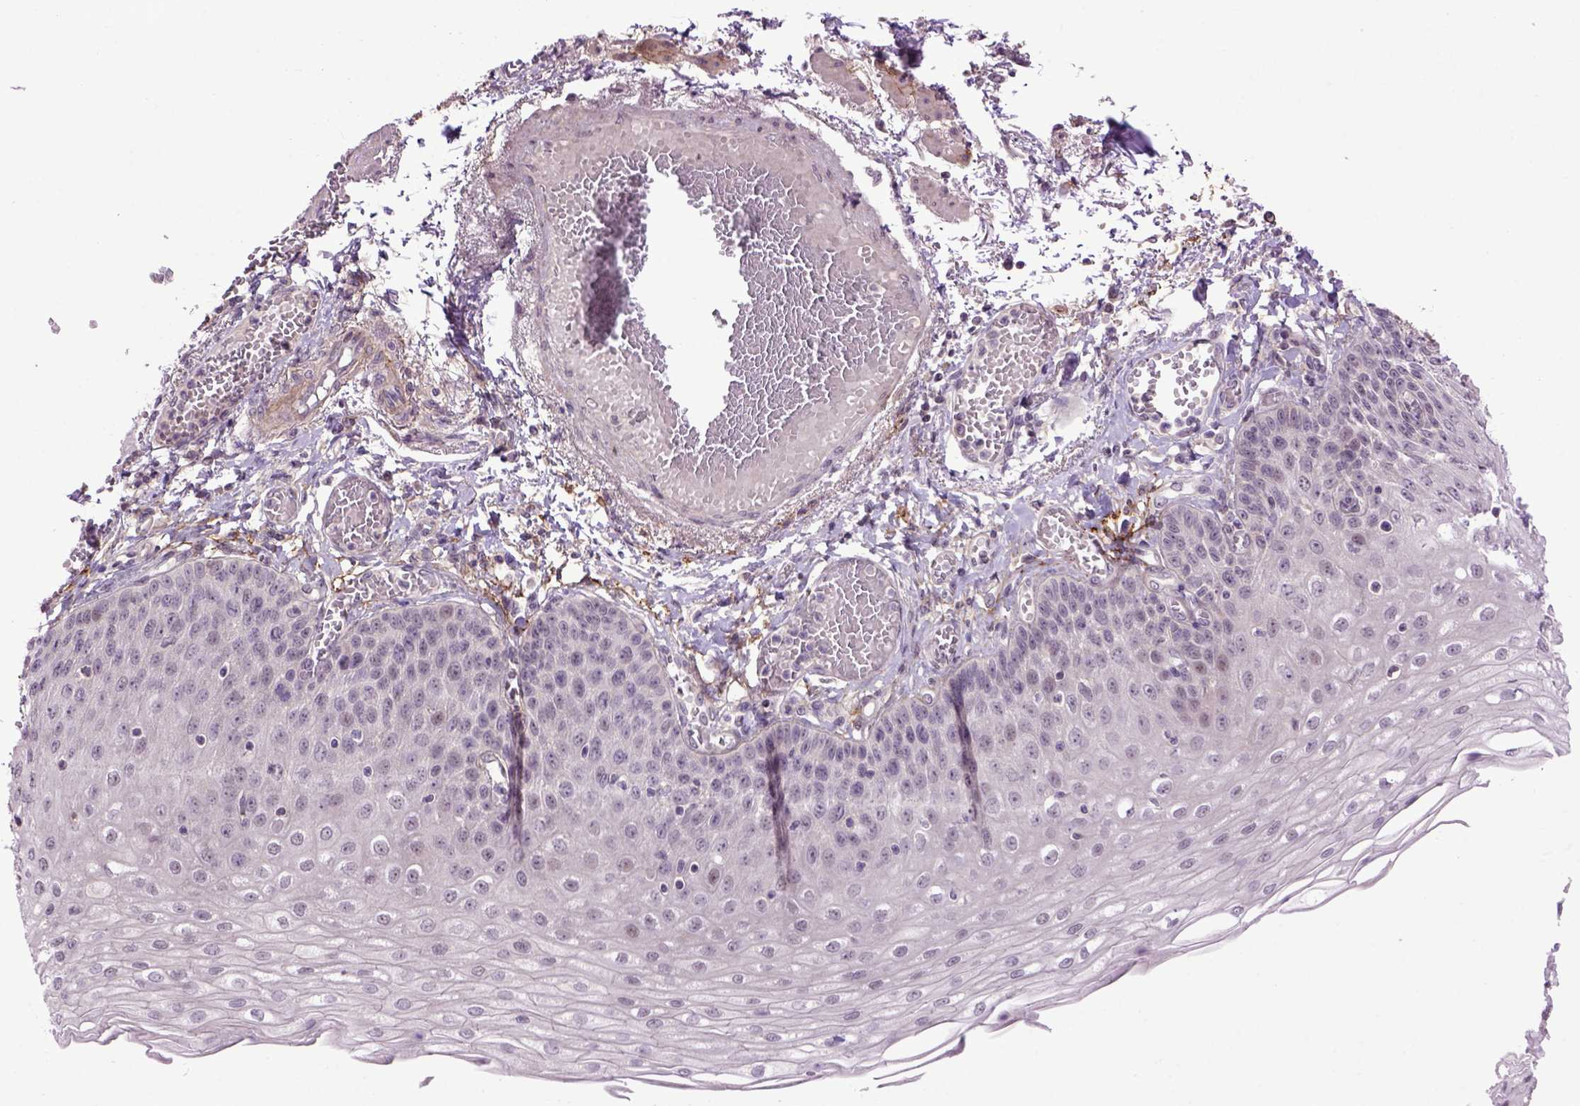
{"staining": {"intensity": "negative", "quantity": "none", "location": "none"}, "tissue": "esophagus", "cell_type": "Squamous epithelial cells", "image_type": "normal", "snomed": [{"axis": "morphology", "description": "Normal tissue, NOS"}, {"axis": "morphology", "description": "Adenocarcinoma, NOS"}, {"axis": "topography", "description": "Esophagus"}], "caption": "DAB (3,3'-diaminobenzidine) immunohistochemical staining of normal human esophagus exhibits no significant positivity in squamous epithelial cells. (Stains: DAB (3,3'-diaminobenzidine) IHC with hematoxylin counter stain, Microscopy: brightfield microscopy at high magnification).", "gene": "EMILIN3", "patient": {"sex": "male", "age": 81}}